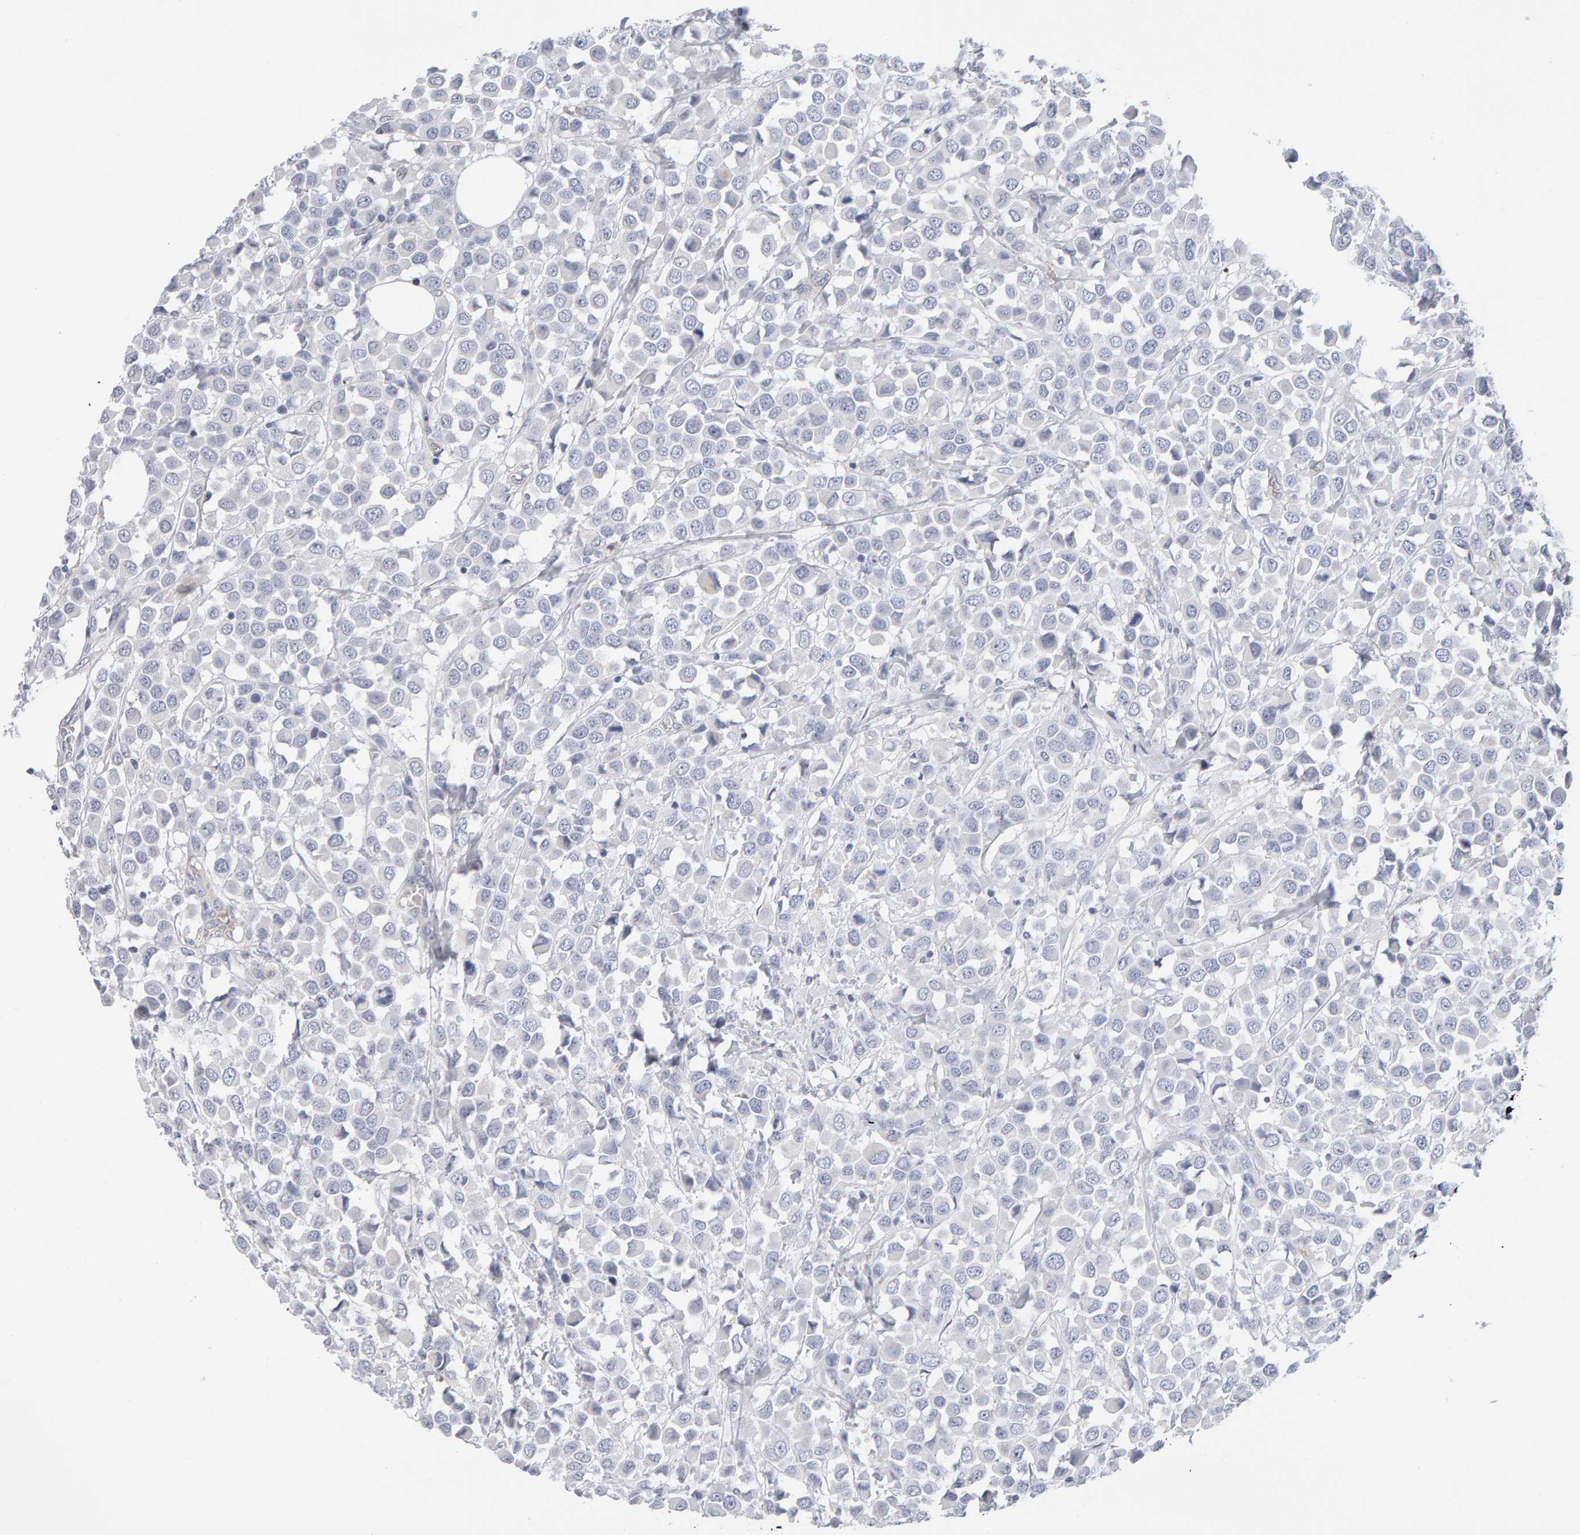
{"staining": {"intensity": "negative", "quantity": "none", "location": "none"}, "tissue": "breast cancer", "cell_type": "Tumor cells", "image_type": "cancer", "snomed": [{"axis": "morphology", "description": "Duct carcinoma"}, {"axis": "topography", "description": "Breast"}], "caption": "There is no significant staining in tumor cells of breast cancer. (Stains: DAB (3,3'-diaminobenzidine) immunohistochemistry (IHC) with hematoxylin counter stain, Microscopy: brightfield microscopy at high magnification).", "gene": "METRNL", "patient": {"sex": "female", "age": 61}}